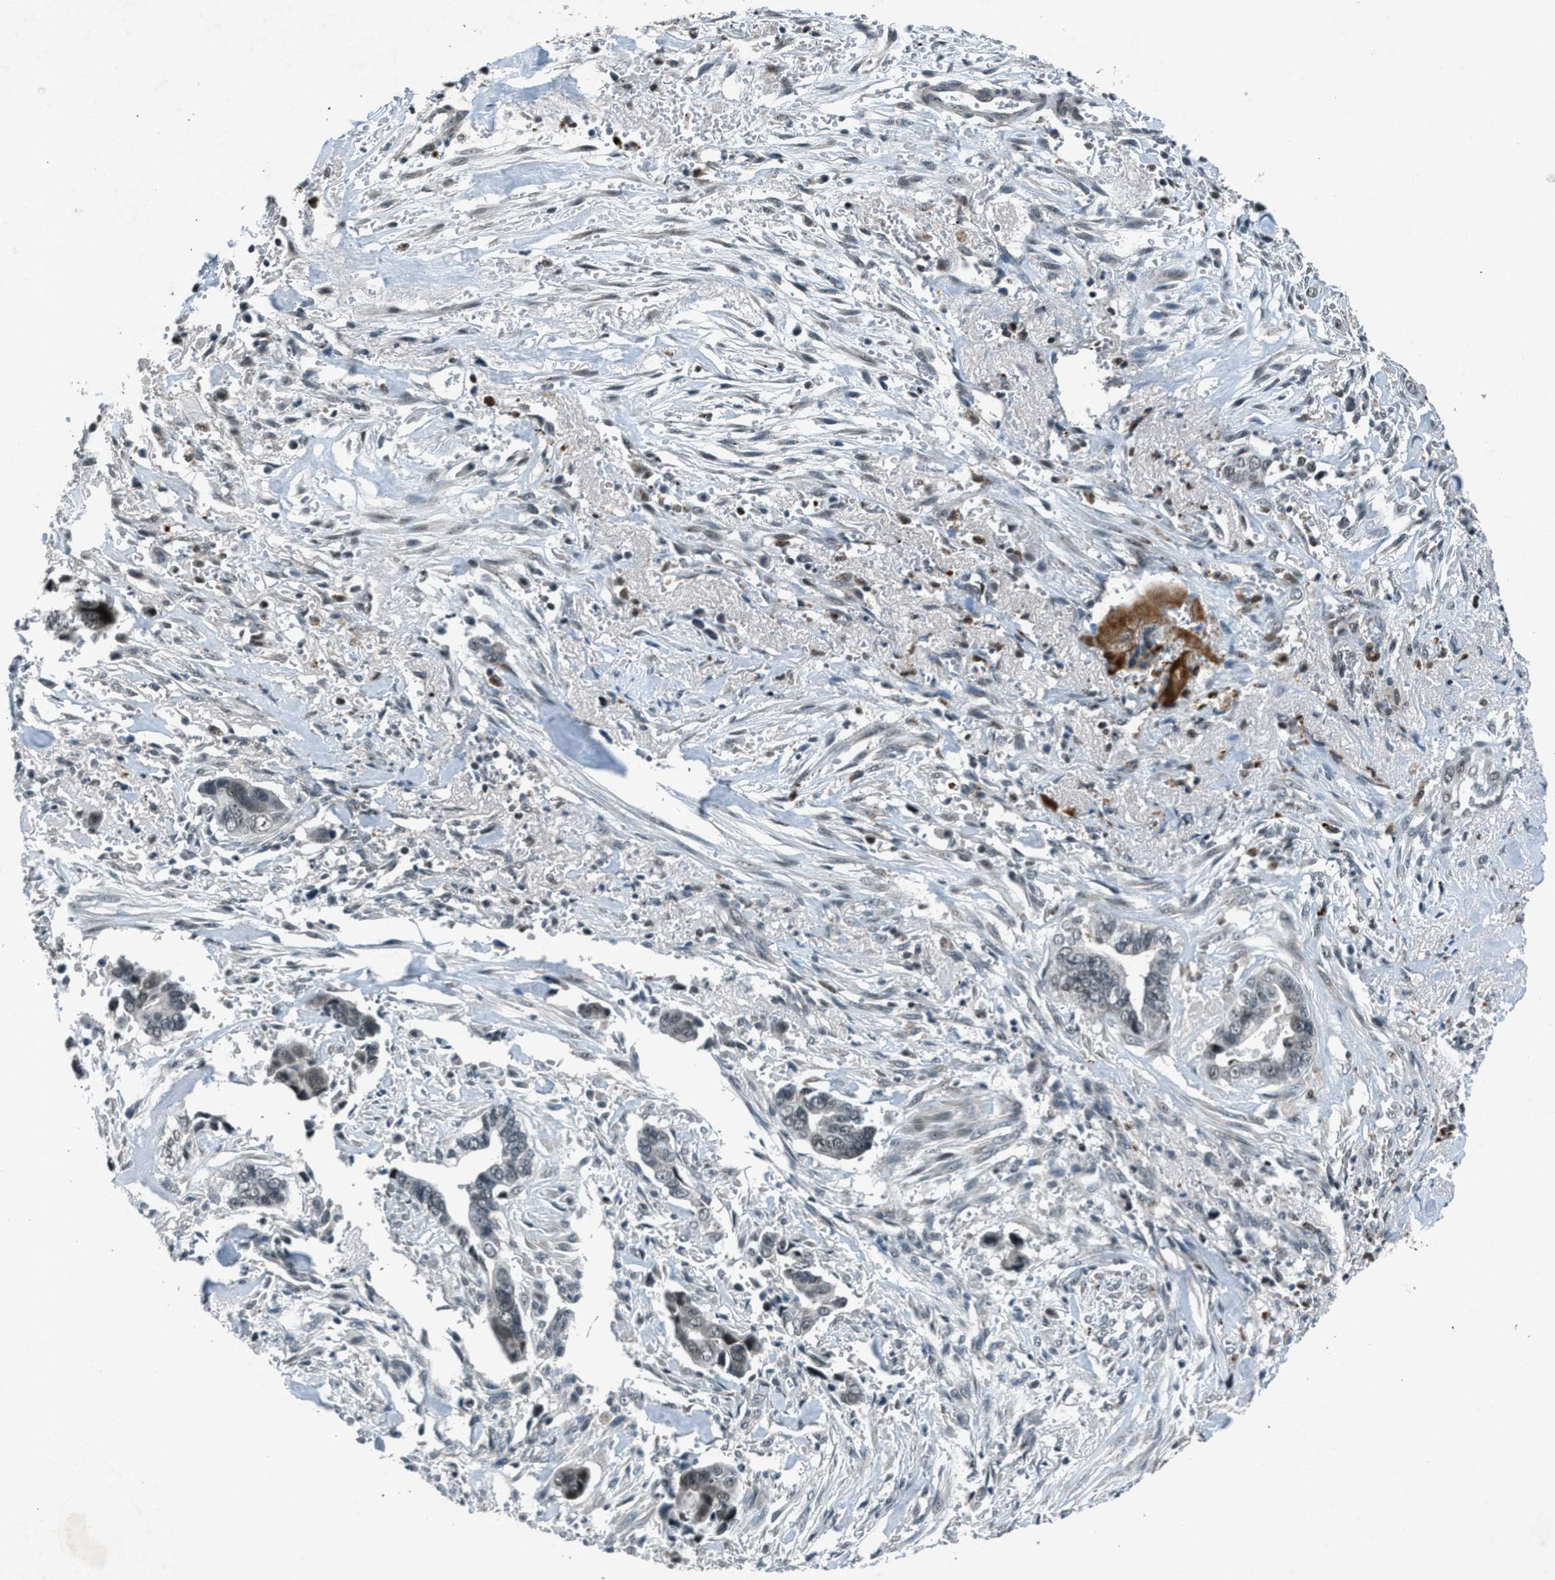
{"staining": {"intensity": "weak", "quantity": "<25%", "location": "nuclear"}, "tissue": "liver cancer", "cell_type": "Tumor cells", "image_type": "cancer", "snomed": [{"axis": "morphology", "description": "Cholangiocarcinoma"}, {"axis": "topography", "description": "Liver"}], "caption": "The micrograph shows no staining of tumor cells in liver cancer. (Stains: DAB IHC with hematoxylin counter stain, Microscopy: brightfield microscopy at high magnification).", "gene": "ADCY1", "patient": {"sex": "female", "age": 79}}